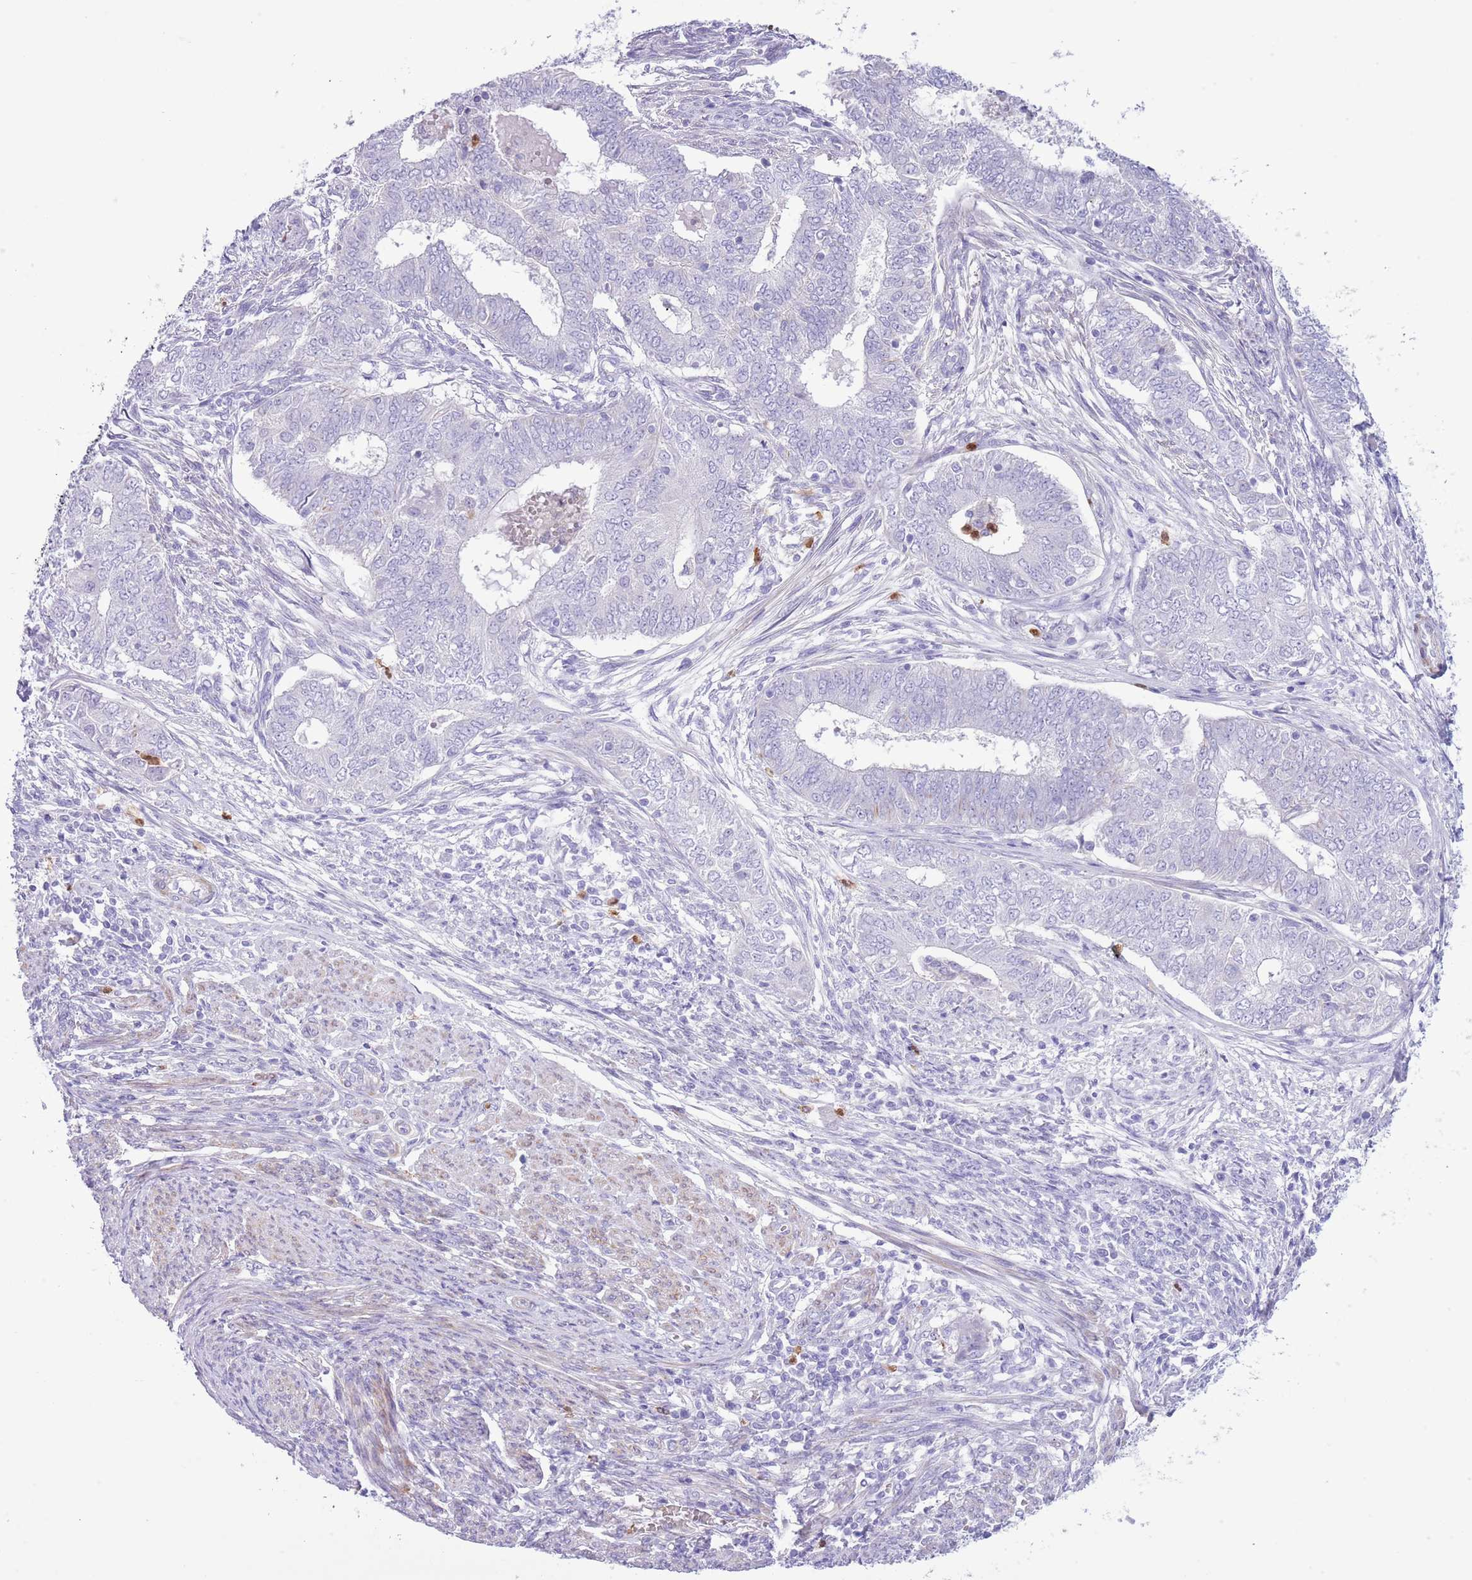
{"staining": {"intensity": "negative", "quantity": "none", "location": "none"}, "tissue": "endometrial cancer", "cell_type": "Tumor cells", "image_type": "cancer", "snomed": [{"axis": "morphology", "description": "Adenocarcinoma, NOS"}, {"axis": "topography", "description": "Endometrium"}], "caption": "The image displays no staining of tumor cells in endometrial cancer (adenocarcinoma). (DAB IHC visualized using brightfield microscopy, high magnification).", "gene": "OR6M1", "patient": {"sex": "female", "age": 62}}